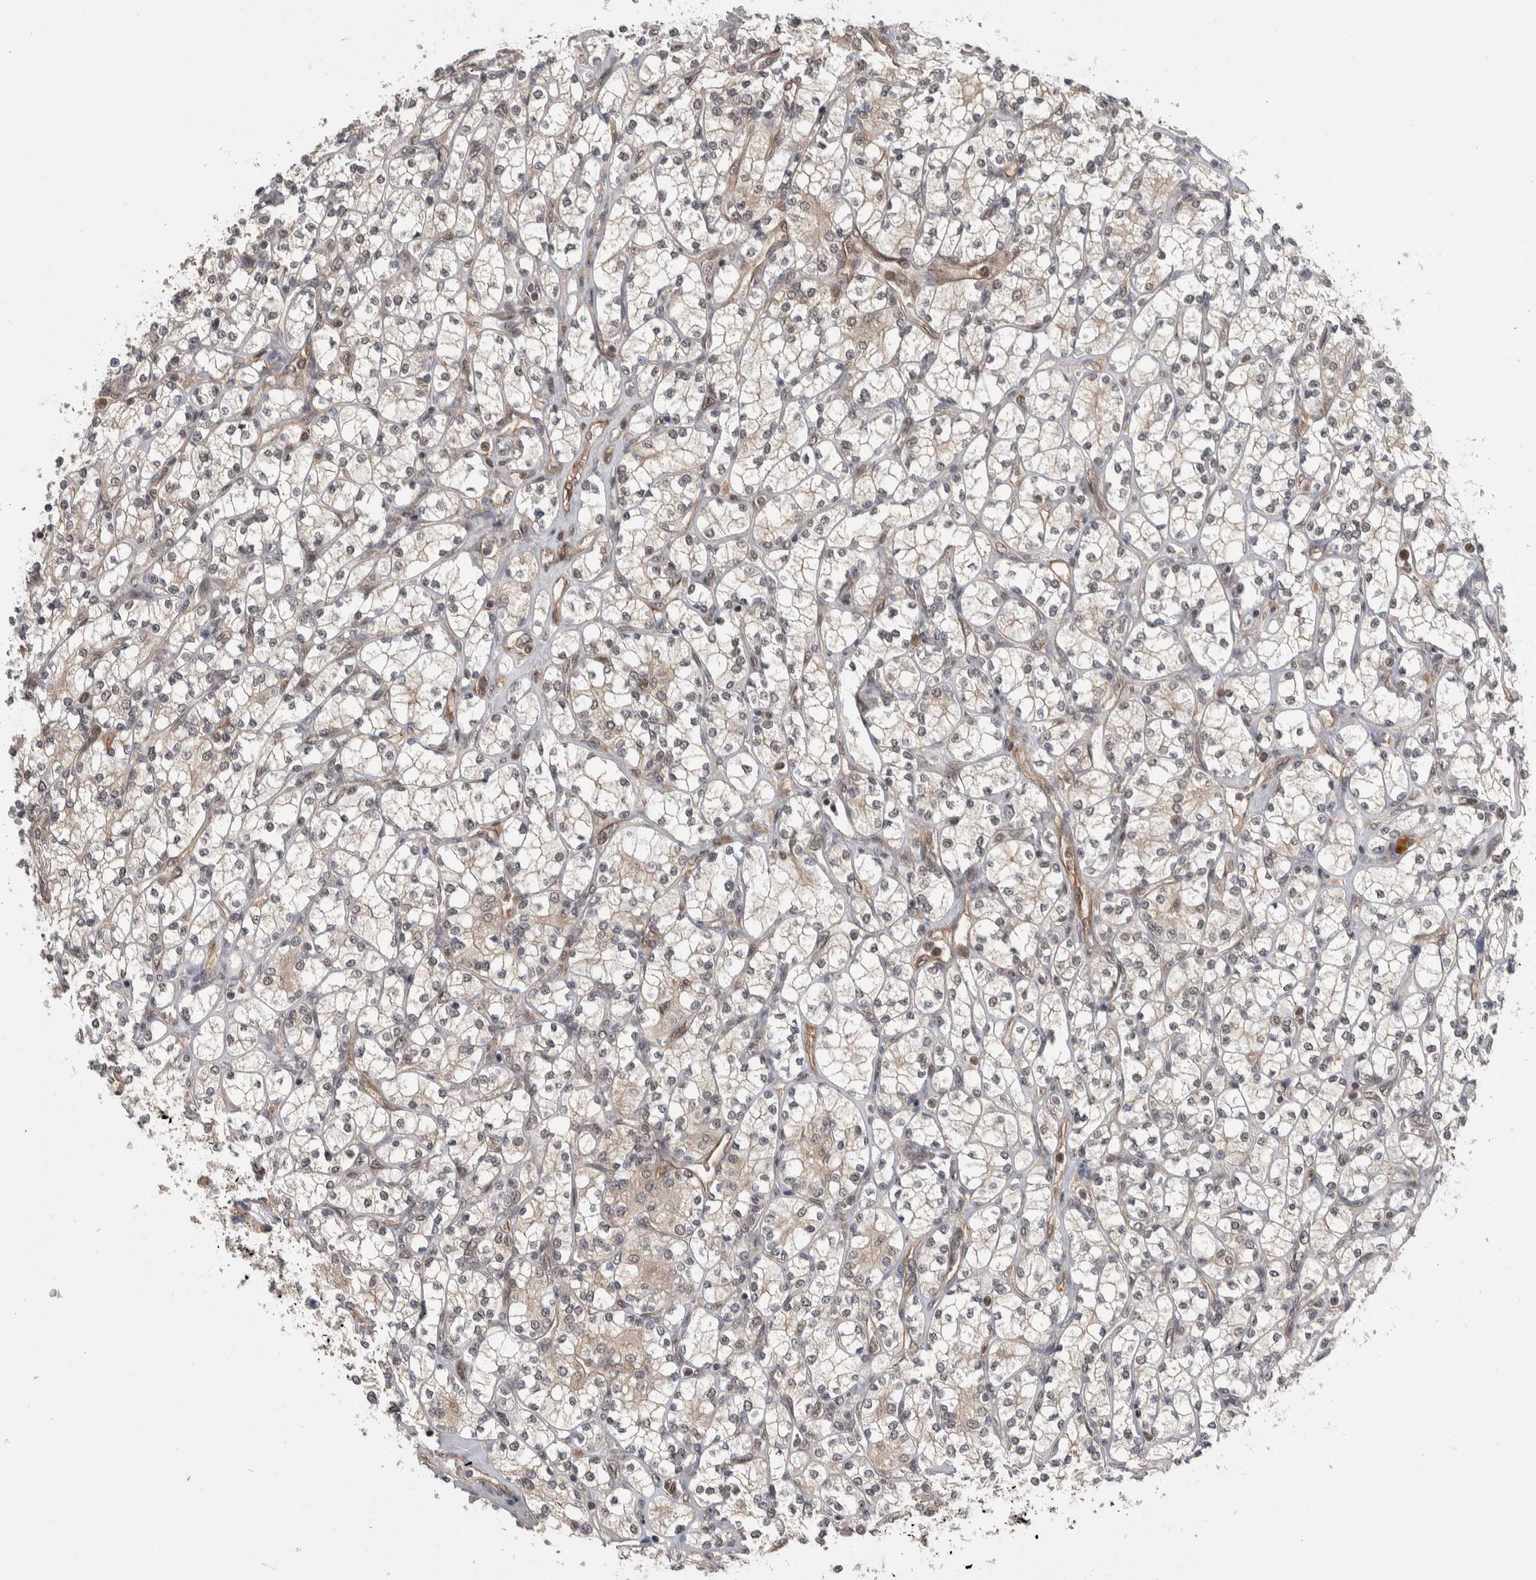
{"staining": {"intensity": "negative", "quantity": "none", "location": "none"}, "tissue": "renal cancer", "cell_type": "Tumor cells", "image_type": "cancer", "snomed": [{"axis": "morphology", "description": "Adenocarcinoma, NOS"}, {"axis": "topography", "description": "Kidney"}], "caption": "Protein analysis of renal cancer exhibits no significant staining in tumor cells.", "gene": "PRDM4", "patient": {"sex": "male", "age": 77}}